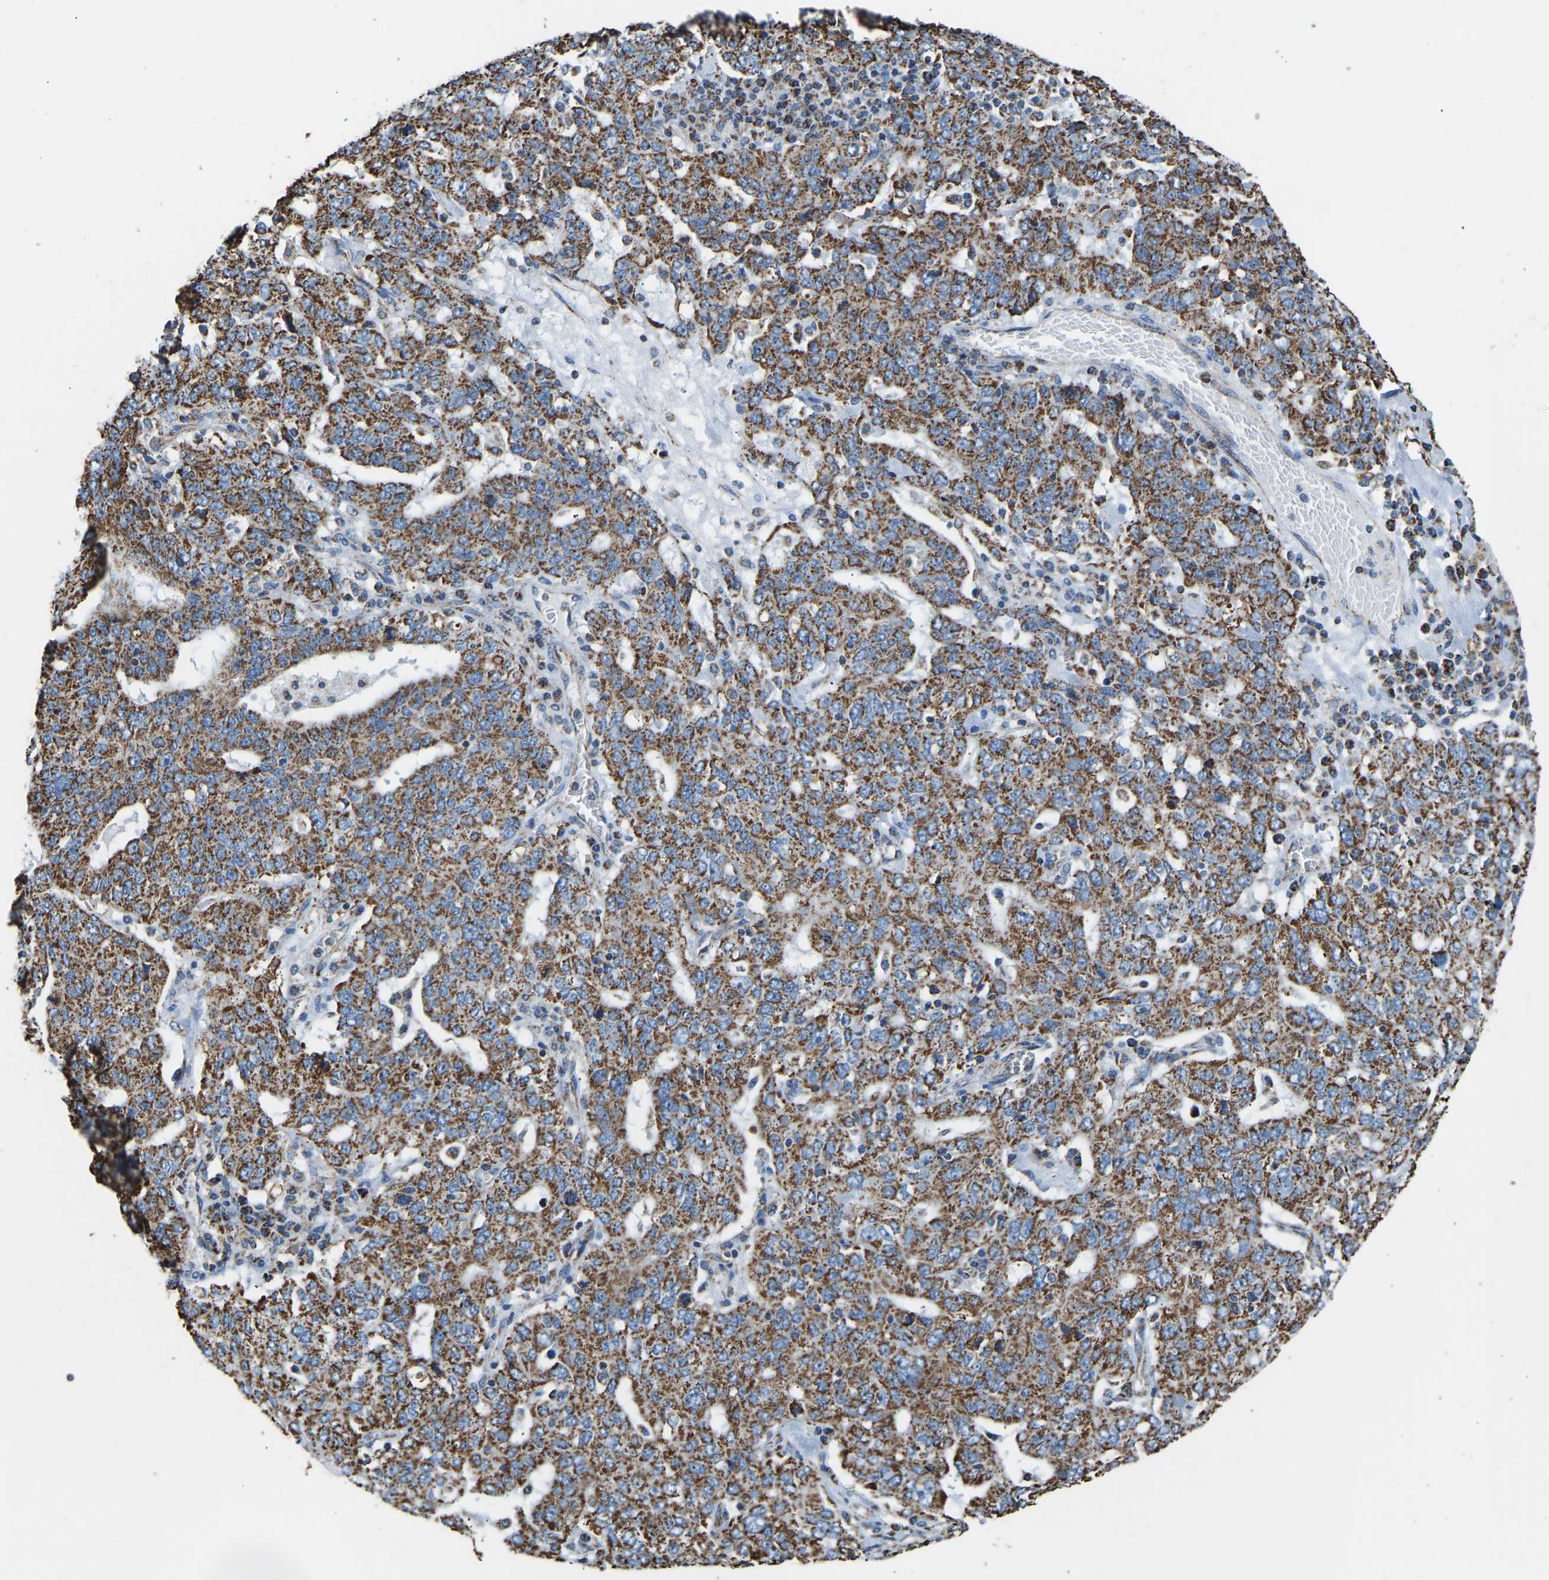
{"staining": {"intensity": "moderate", "quantity": ">75%", "location": "cytoplasmic/membranous"}, "tissue": "ovarian cancer", "cell_type": "Tumor cells", "image_type": "cancer", "snomed": [{"axis": "morphology", "description": "Carcinoma, endometroid"}, {"axis": "topography", "description": "Ovary"}], "caption": "Tumor cells display medium levels of moderate cytoplasmic/membranous expression in about >75% of cells in human endometroid carcinoma (ovarian).", "gene": "IRX6", "patient": {"sex": "female", "age": 62}}